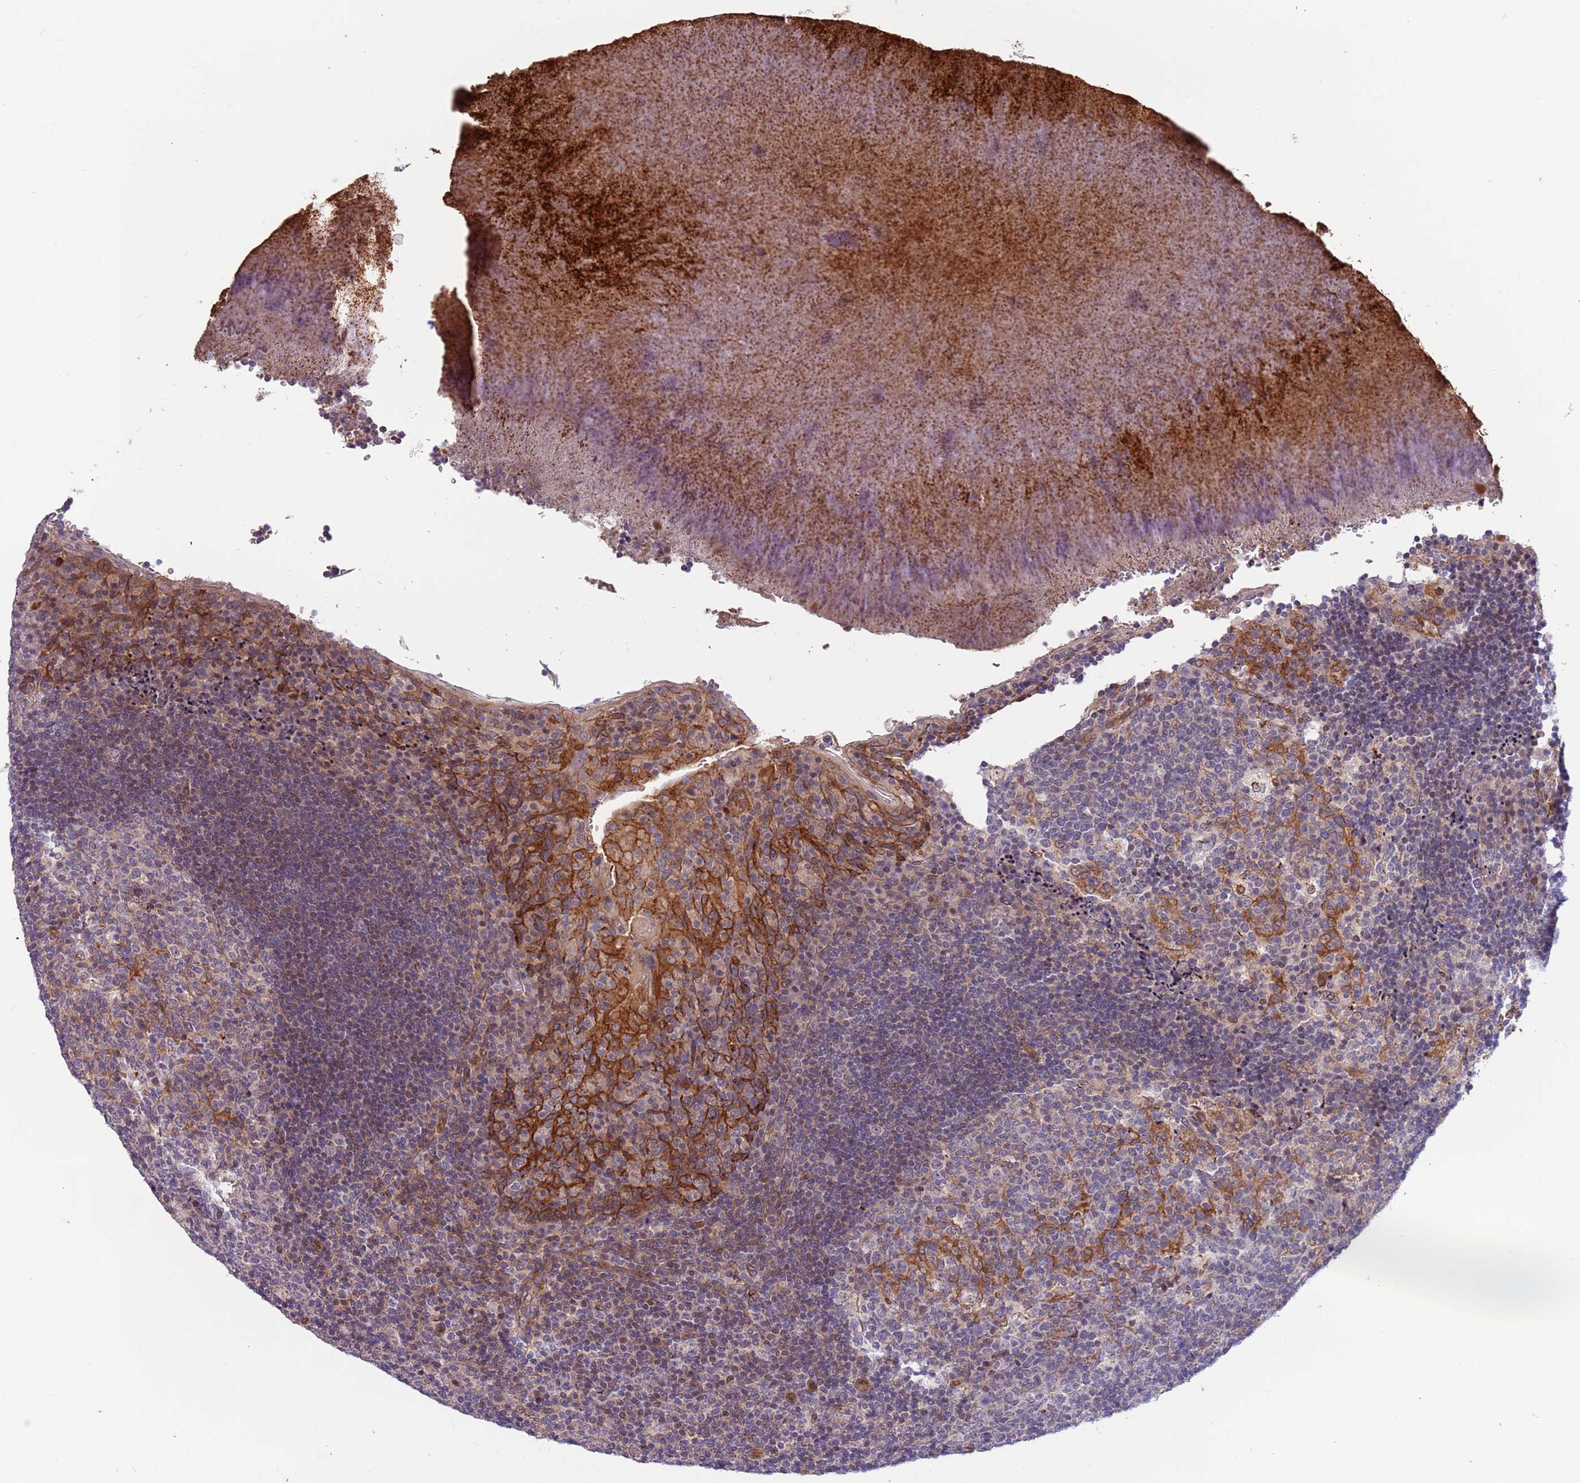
{"staining": {"intensity": "negative", "quantity": "none", "location": "none"}, "tissue": "tonsil", "cell_type": "Germinal center cells", "image_type": "normal", "snomed": [{"axis": "morphology", "description": "Normal tissue, NOS"}, {"axis": "topography", "description": "Tonsil"}], "caption": "Protein analysis of unremarkable tonsil reveals no significant positivity in germinal center cells. (Immunohistochemistry, brightfield microscopy, high magnification).", "gene": "ITGB6", "patient": {"sex": "male", "age": 17}}